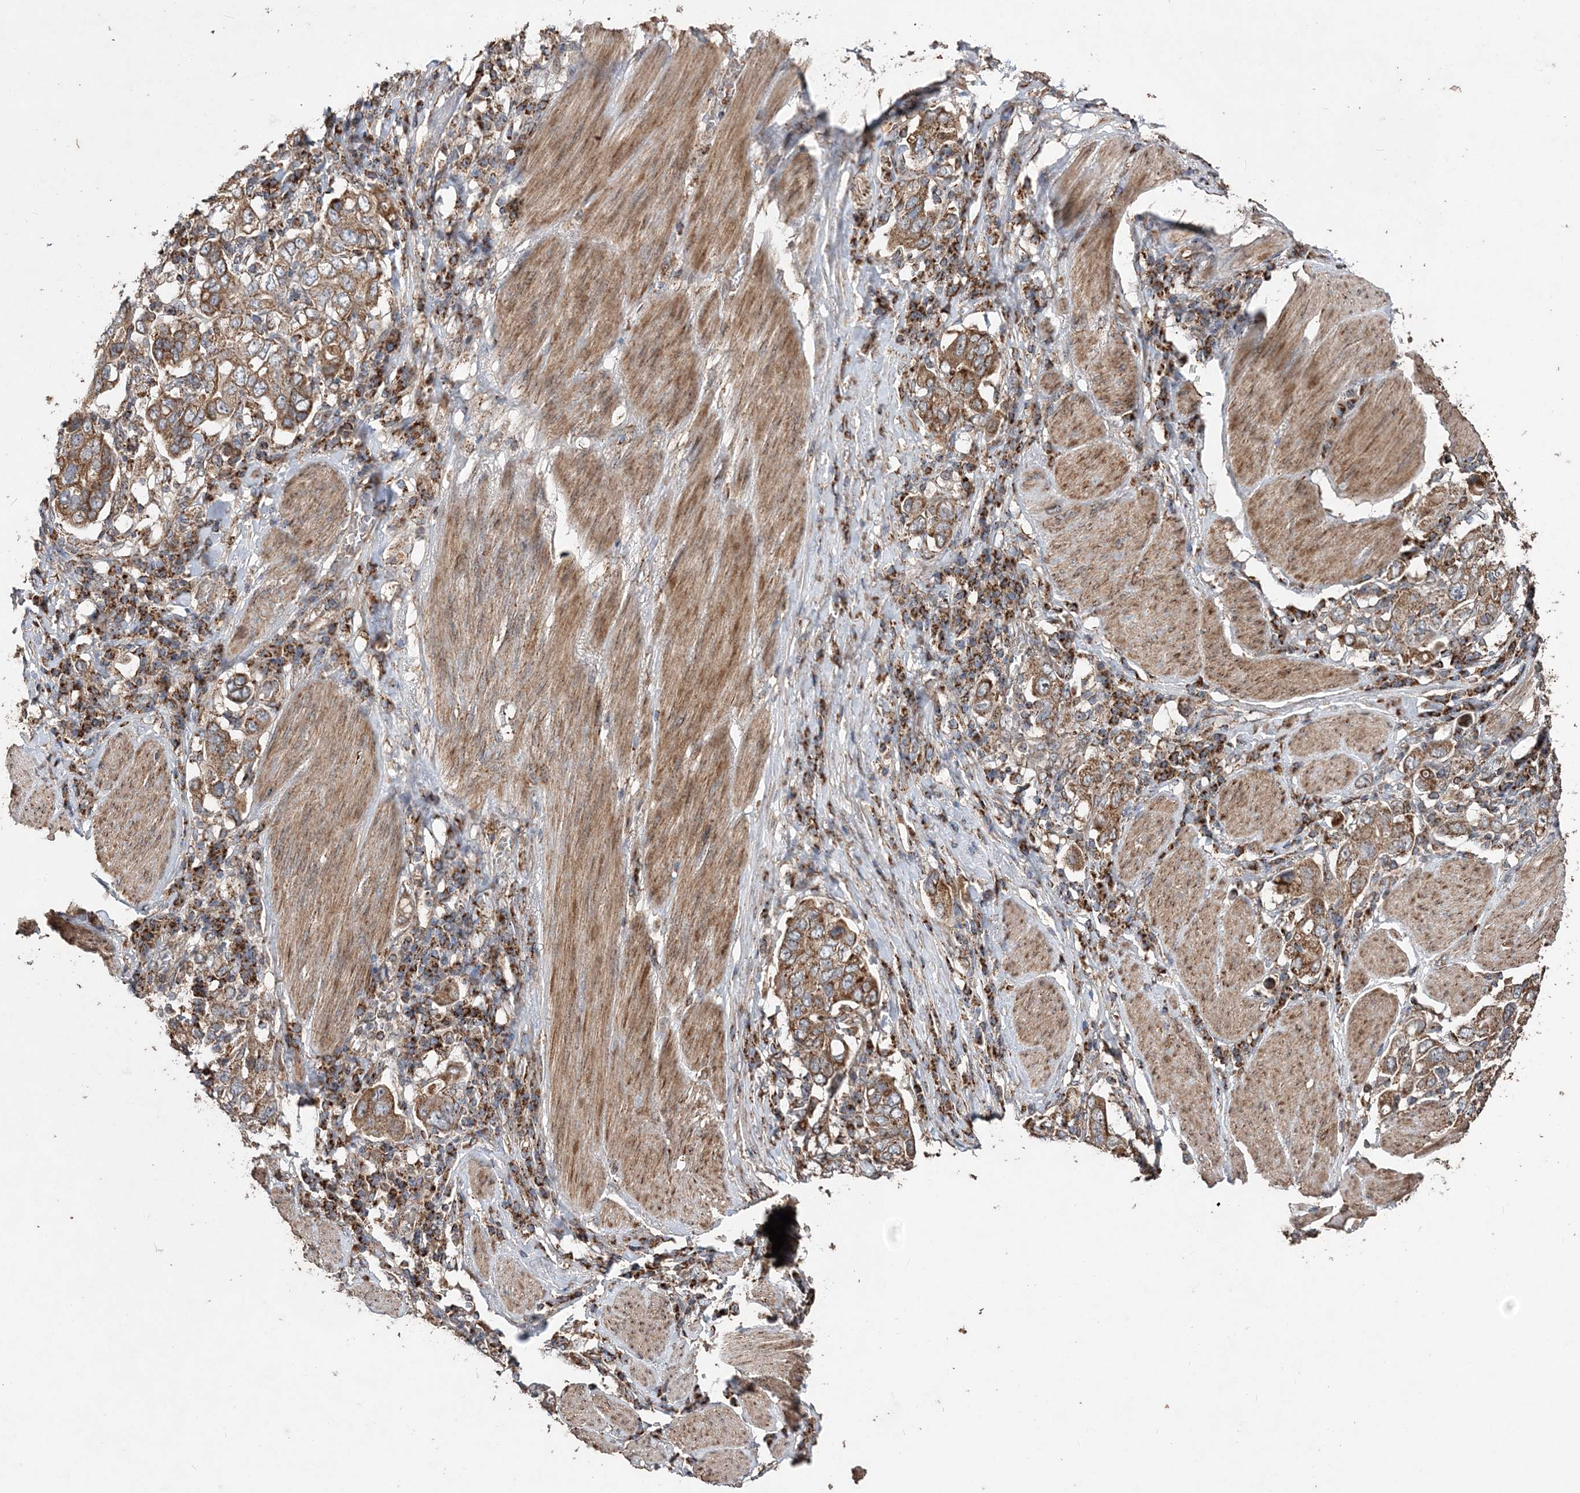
{"staining": {"intensity": "moderate", "quantity": ">75%", "location": "cytoplasmic/membranous"}, "tissue": "stomach cancer", "cell_type": "Tumor cells", "image_type": "cancer", "snomed": [{"axis": "morphology", "description": "Adenocarcinoma, NOS"}, {"axis": "topography", "description": "Stomach, upper"}], "caption": "A brown stain labels moderate cytoplasmic/membranous staining of a protein in human stomach cancer (adenocarcinoma) tumor cells.", "gene": "POC5", "patient": {"sex": "male", "age": 62}}